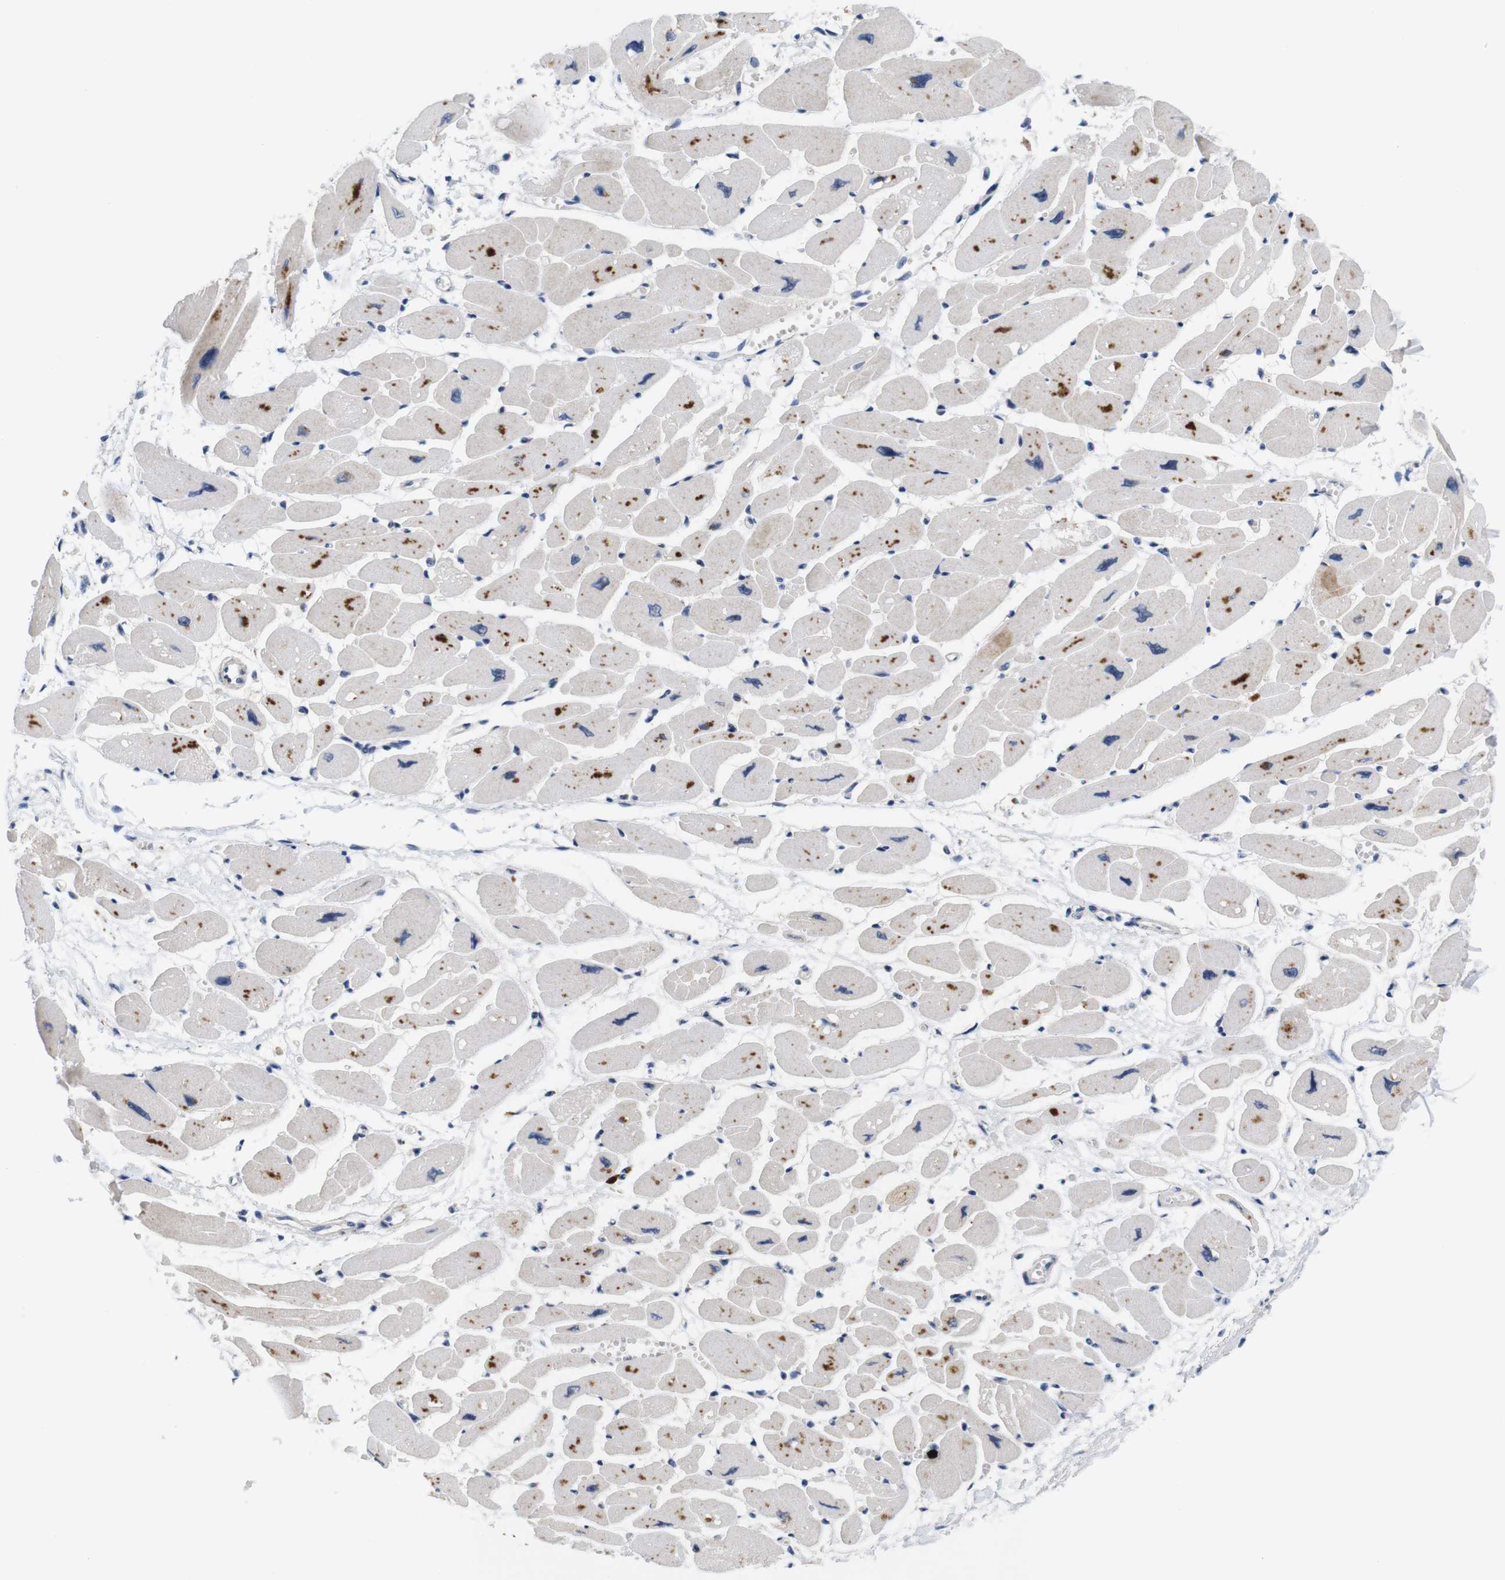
{"staining": {"intensity": "moderate", "quantity": "25%-75%", "location": "cytoplasmic/membranous"}, "tissue": "heart muscle", "cell_type": "Cardiomyocytes", "image_type": "normal", "snomed": [{"axis": "morphology", "description": "Normal tissue, NOS"}, {"axis": "topography", "description": "Heart"}], "caption": "IHC (DAB) staining of benign human heart muscle exhibits moderate cytoplasmic/membranous protein positivity in about 25%-75% of cardiomyocytes. (DAB IHC, brown staining for protein, blue staining for nuclei).", "gene": "SKP2", "patient": {"sex": "female", "age": 54}}